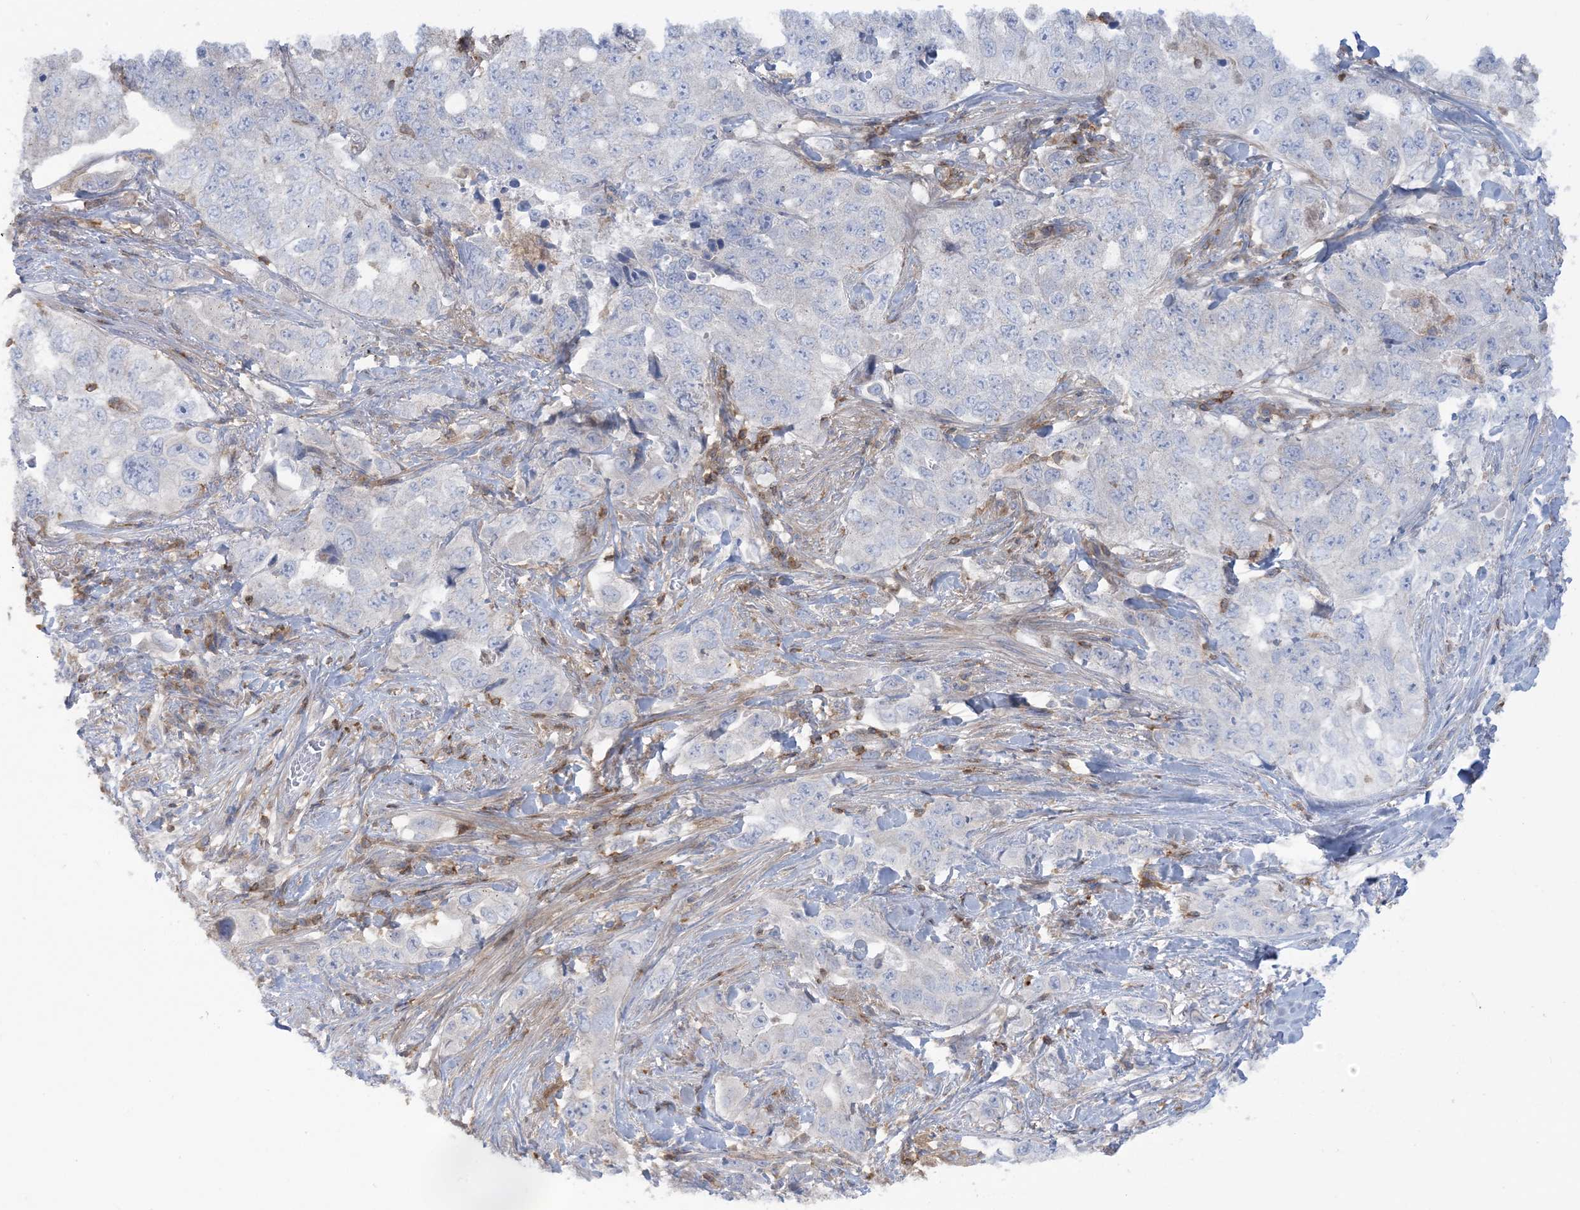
{"staining": {"intensity": "negative", "quantity": "none", "location": "none"}, "tissue": "lung cancer", "cell_type": "Tumor cells", "image_type": "cancer", "snomed": [{"axis": "morphology", "description": "Adenocarcinoma, NOS"}, {"axis": "topography", "description": "Lung"}], "caption": "Immunohistochemistry (IHC) photomicrograph of human lung cancer stained for a protein (brown), which demonstrates no expression in tumor cells. (Stains: DAB immunohistochemistry (IHC) with hematoxylin counter stain, Microscopy: brightfield microscopy at high magnification).", "gene": "ARHGAP30", "patient": {"sex": "female", "age": 51}}